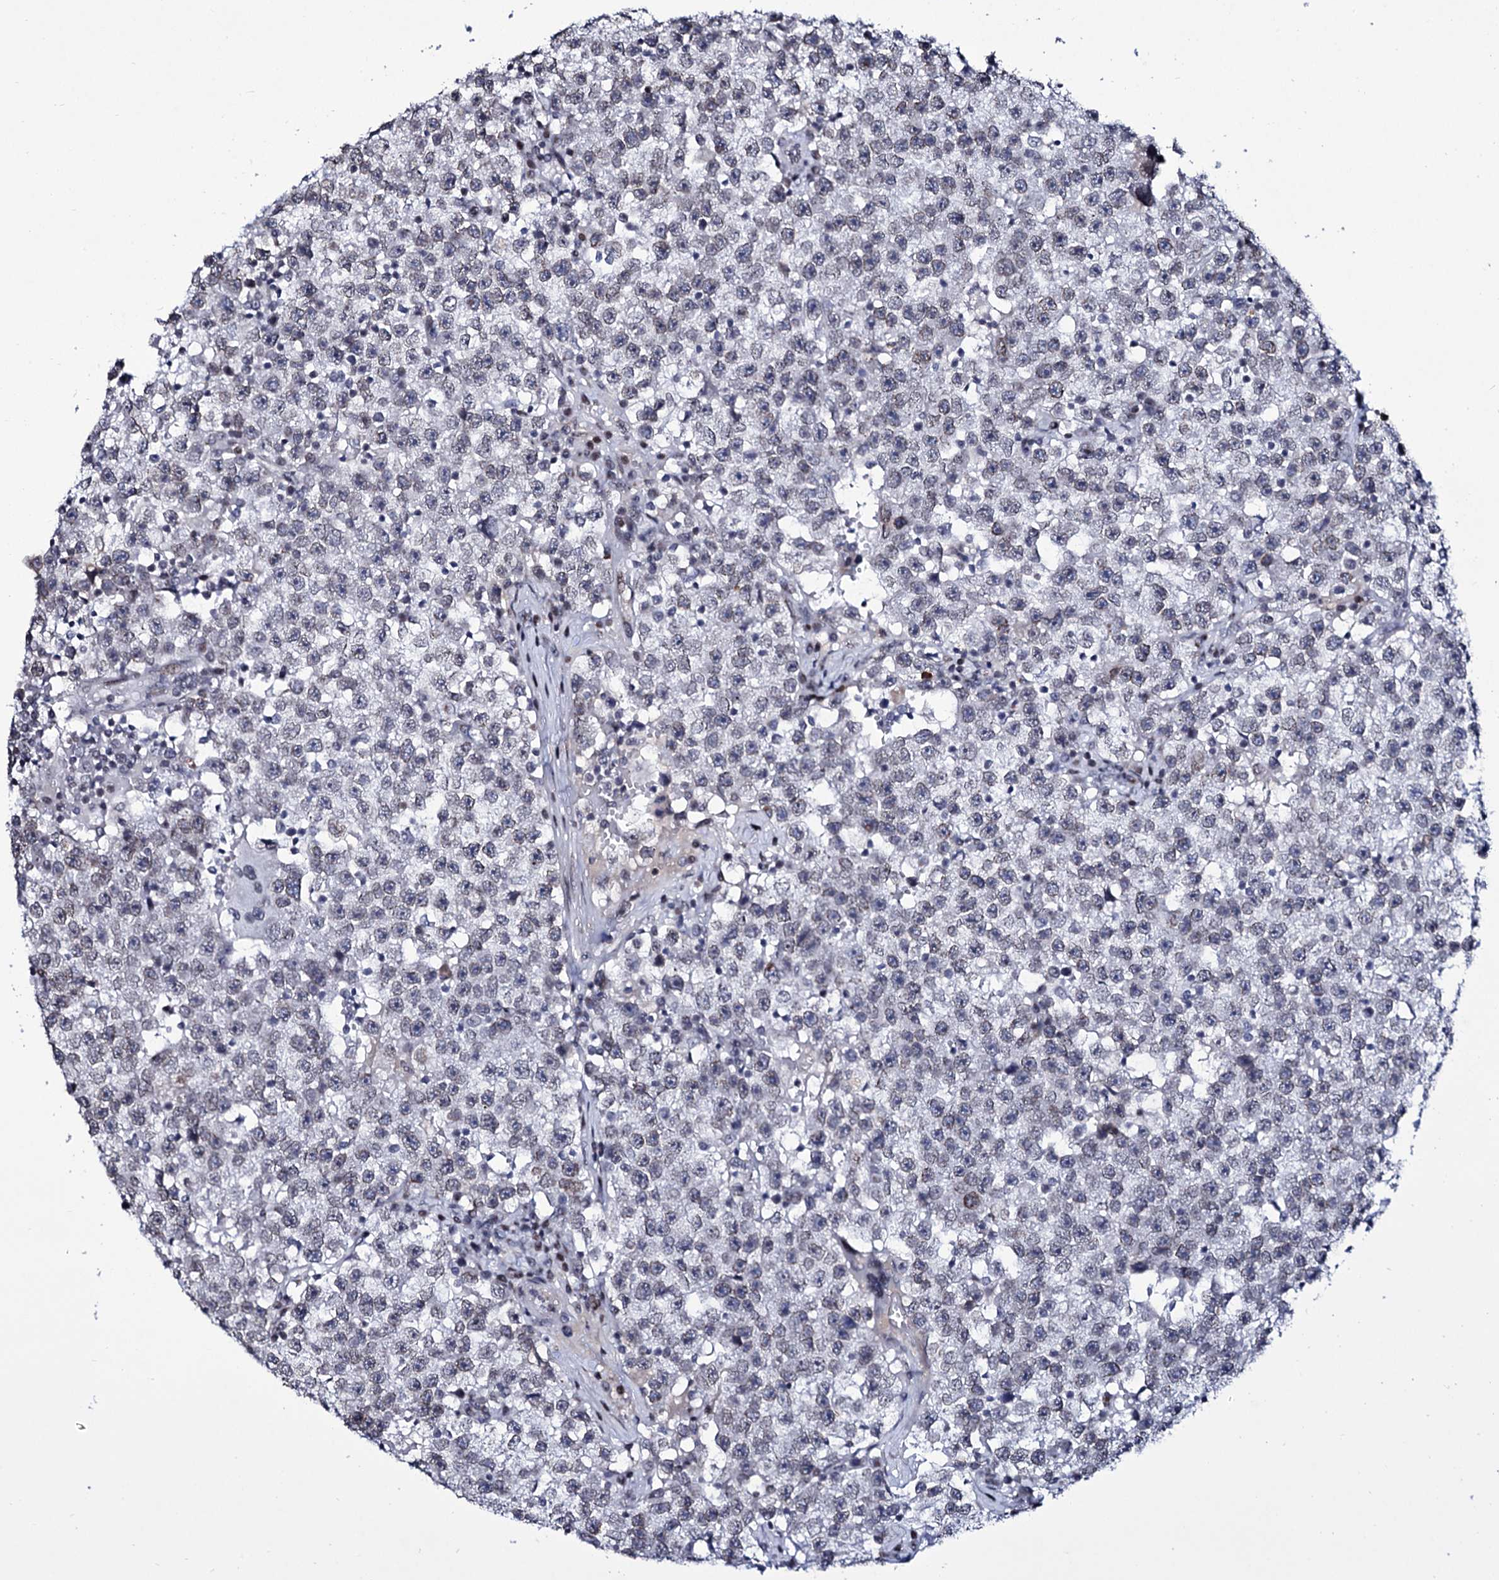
{"staining": {"intensity": "weak", "quantity": "<25%", "location": "cytoplasmic/membranous,nuclear"}, "tissue": "testis cancer", "cell_type": "Tumor cells", "image_type": "cancer", "snomed": [{"axis": "morphology", "description": "Seminoma, NOS"}, {"axis": "topography", "description": "Testis"}], "caption": "The histopathology image exhibits no staining of tumor cells in testis seminoma. (DAB immunohistochemistry (IHC) with hematoxylin counter stain).", "gene": "ZC3H12C", "patient": {"sex": "male", "age": 22}}